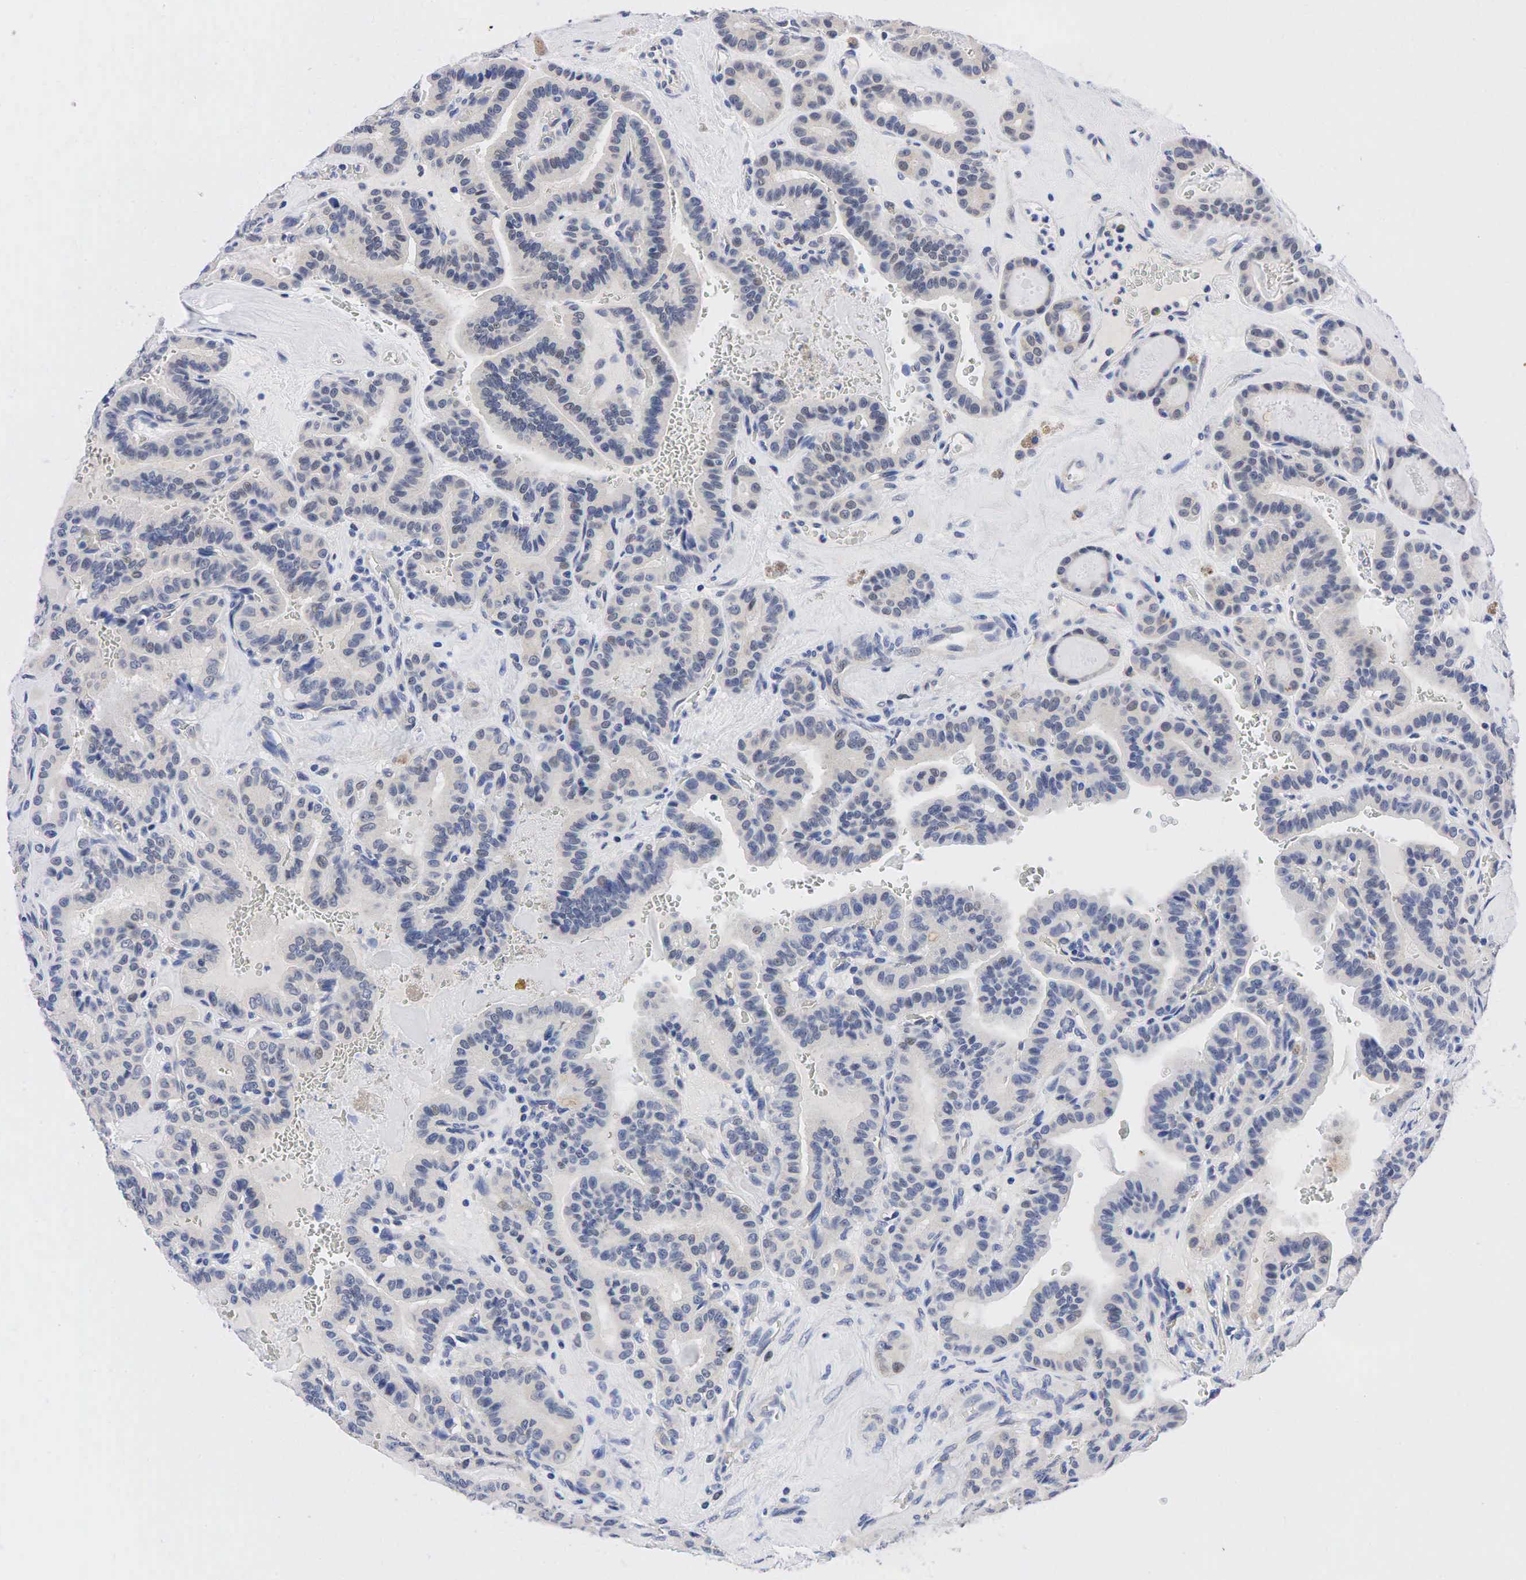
{"staining": {"intensity": "weak", "quantity": "<25%", "location": "cytoplasmic/membranous,nuclear"}, "tissue": "thyroid cancer", "cell_type": "Tumor cells", "image_type": "cancer", "snomed": [{"axis": "morphology", "description": "Papillary adenocarcinoma, NOS"}, {"axis": "topography", "description": "Thyroid gland"}], "caption": "Immunohistochemical staining of human papillary adenocarcinoma (thyroid) demonstrates no significant positivity in tumor cells.", "gene": "PGR", "patient": {"sex": "male", "age": 87}}